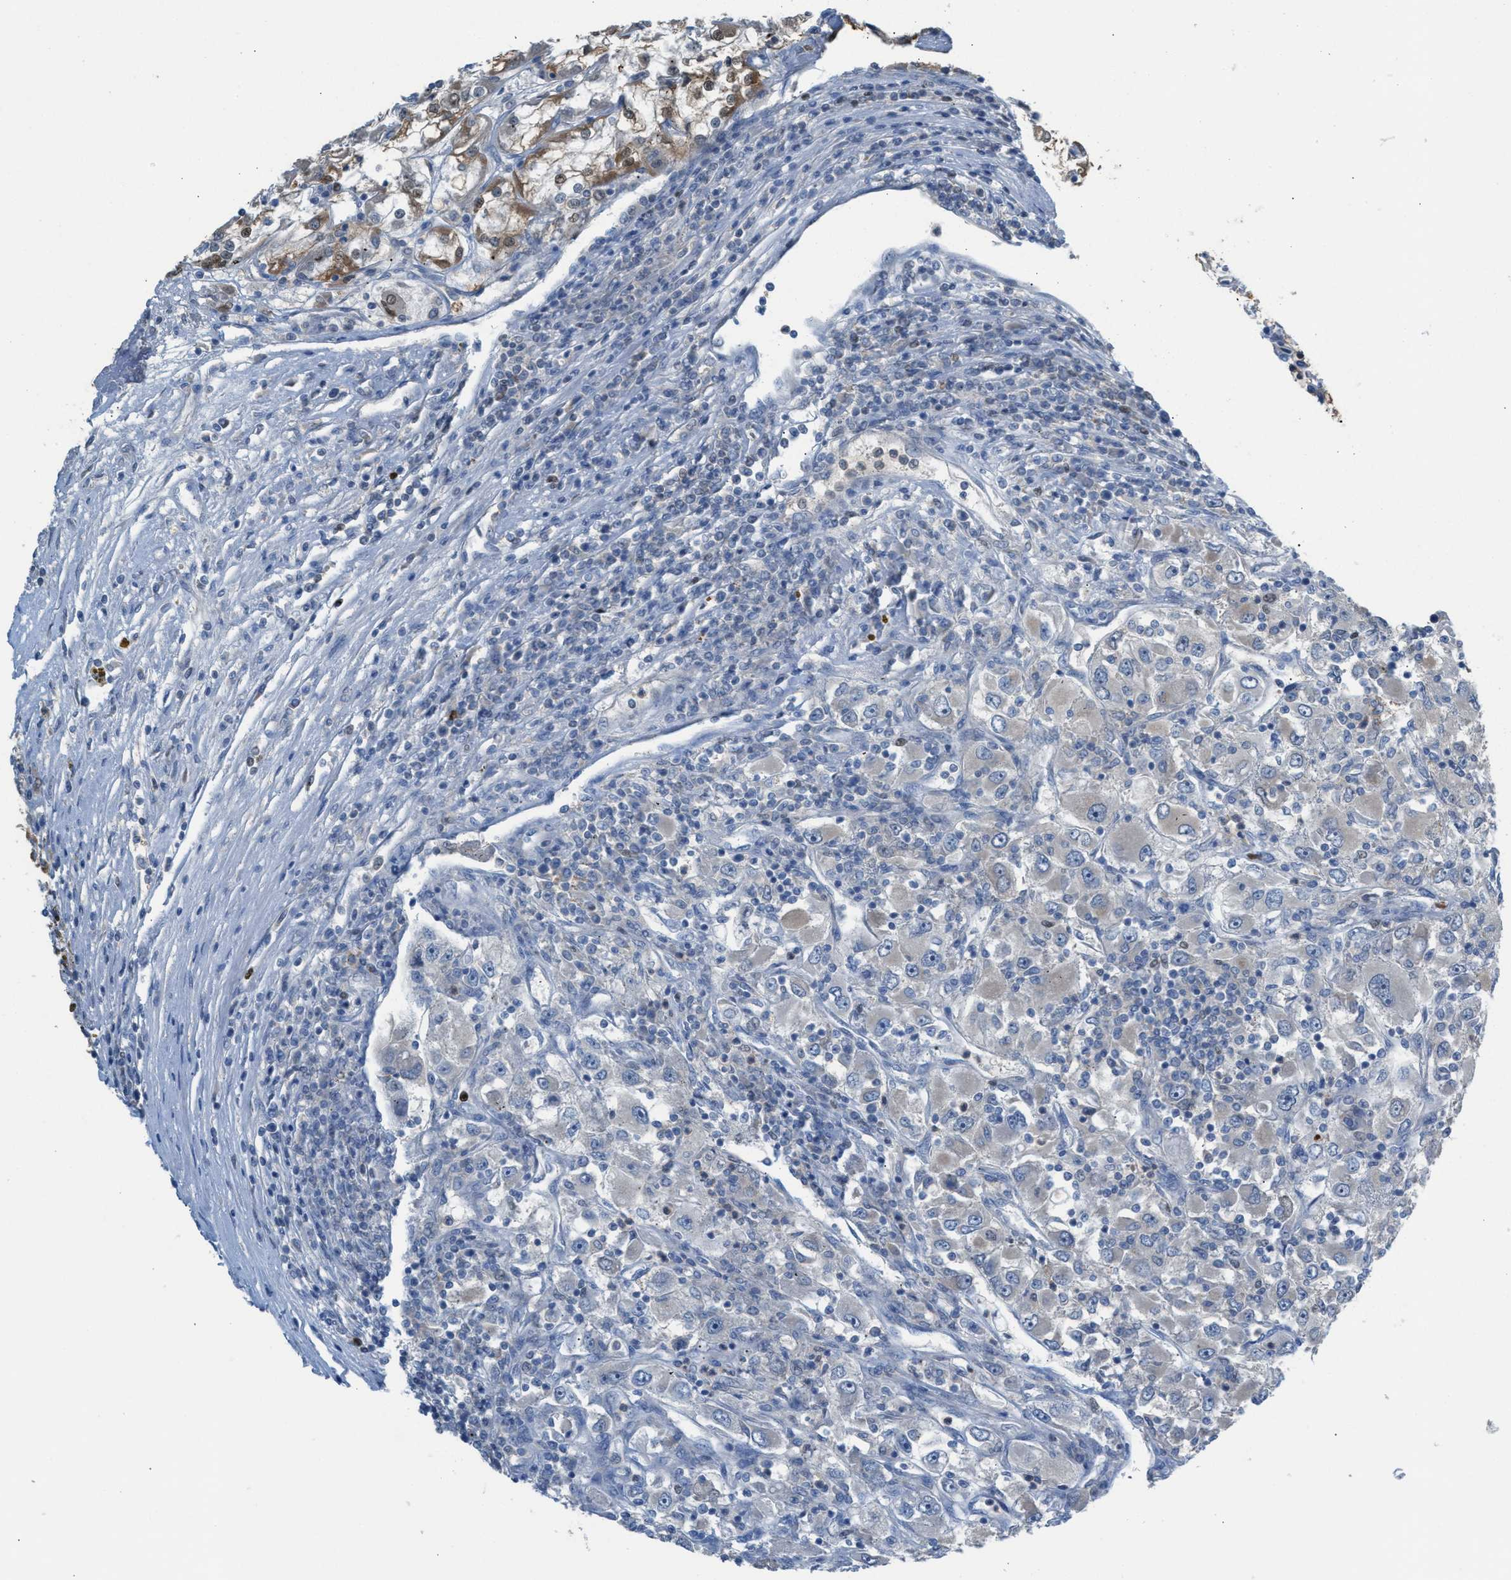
{"staining": {"intensity": "moderate", "quantity": "<25%", "location": "cytoplasmic/membranous"}, "tissue": "renal cancer", "cell_type": "Tumor cells", "image_type": "cancer", "snomed": [{"axis": "morphology", "description": "Adenocarcinoma, NOS"}, {"axis": "topography", "description": "Kidney"}], "caption": "Immunohistochemistry photomicrograph of adenocarcinoma (renal) stained for a protein (brown), which shows low levels of moderate cytoplasmic/membranous positivity in approximately <25% of tumor cells.", "gene": "PPM1D", "patient": {"sex": "female", "age": 52}}